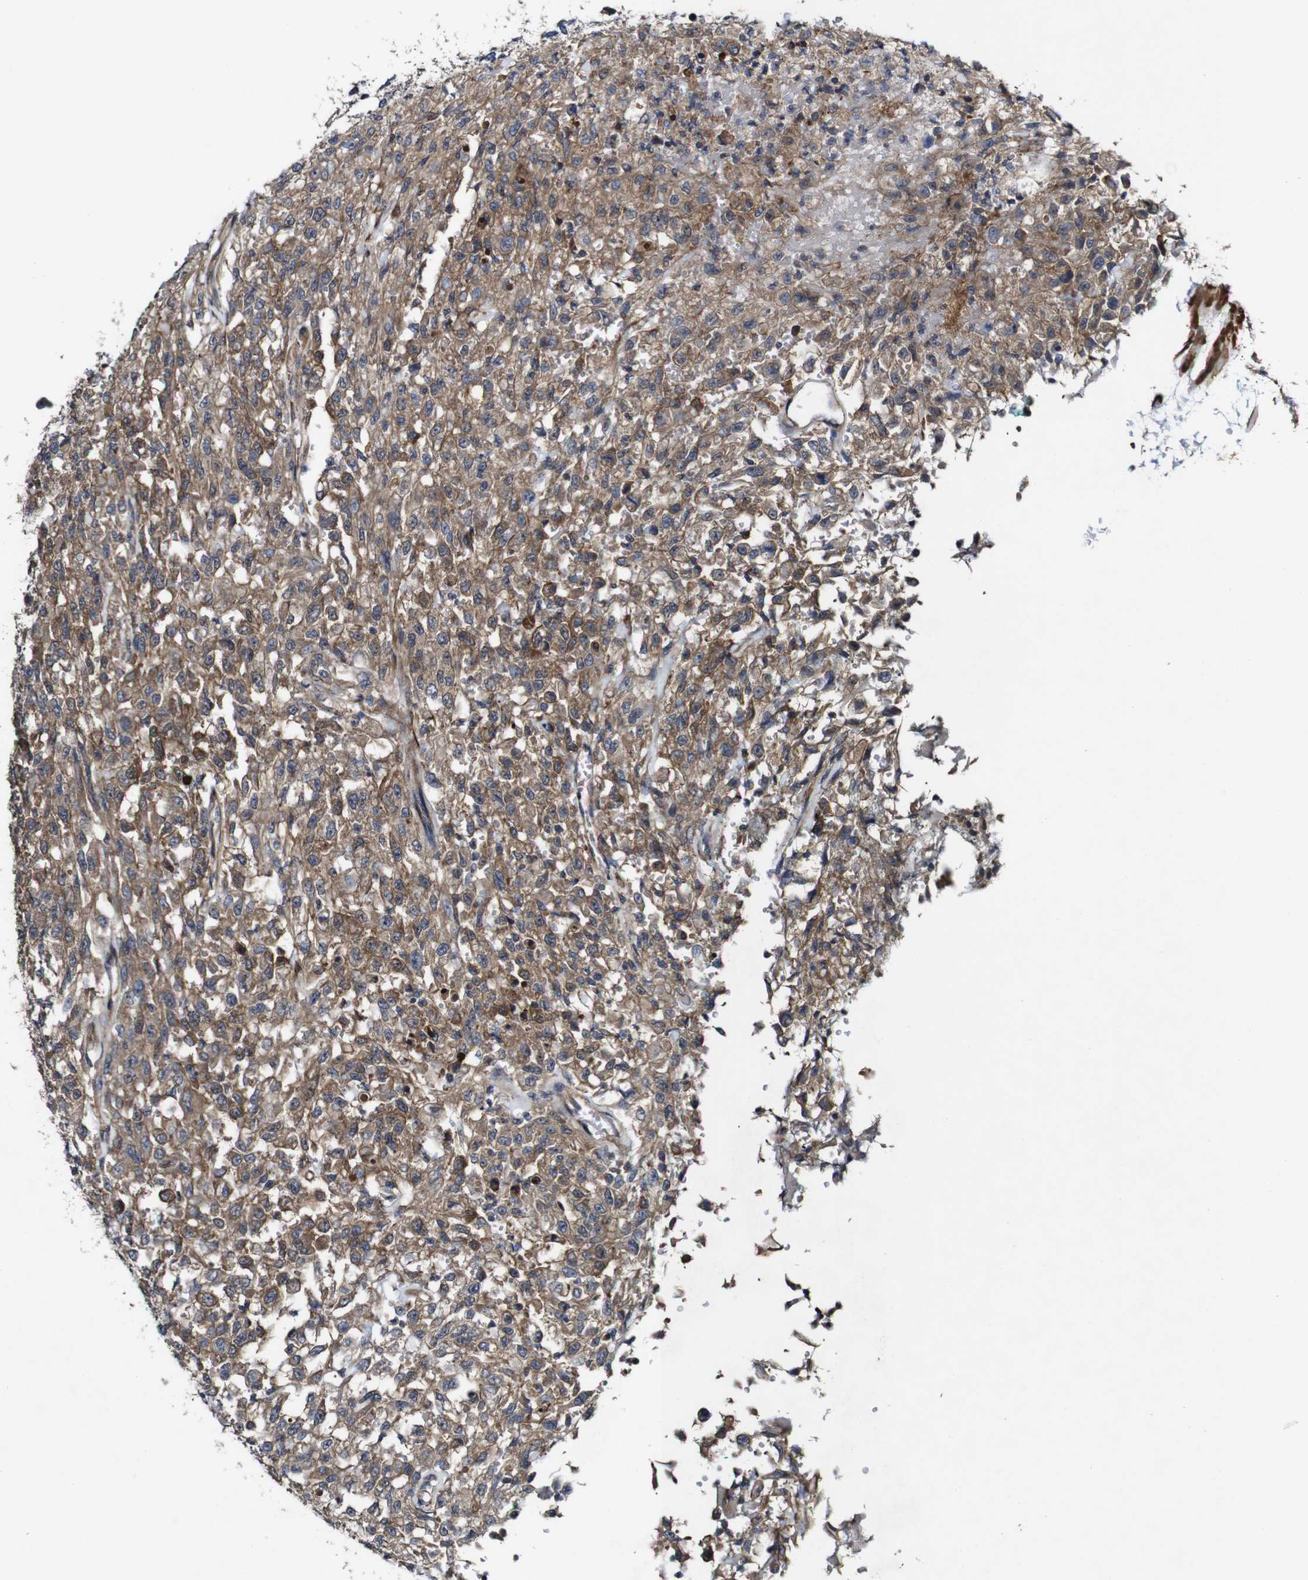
{"staining": {"intensity": "moderate", "quantity": ">75%", "location": "cytoplasmic/membranous"}, "tissue": "urothelial cancer", "cell_type": "Tumor cells", "image_type": "cancer", "snomed": [{"axis": "morphology", "description": "Urothelial carcinoma, High grade"}, {"axis": "topography", "description": "Urinary bladder"}], "caption": "High-grade urothelial carcinoma stained for a protein (brown) demonstrates moderate cytoplasmic/membranous positive staining in approximately >75% of tumor cells.", "gene": "GSDME", "patient": {"sex": "male", "age": 46}}